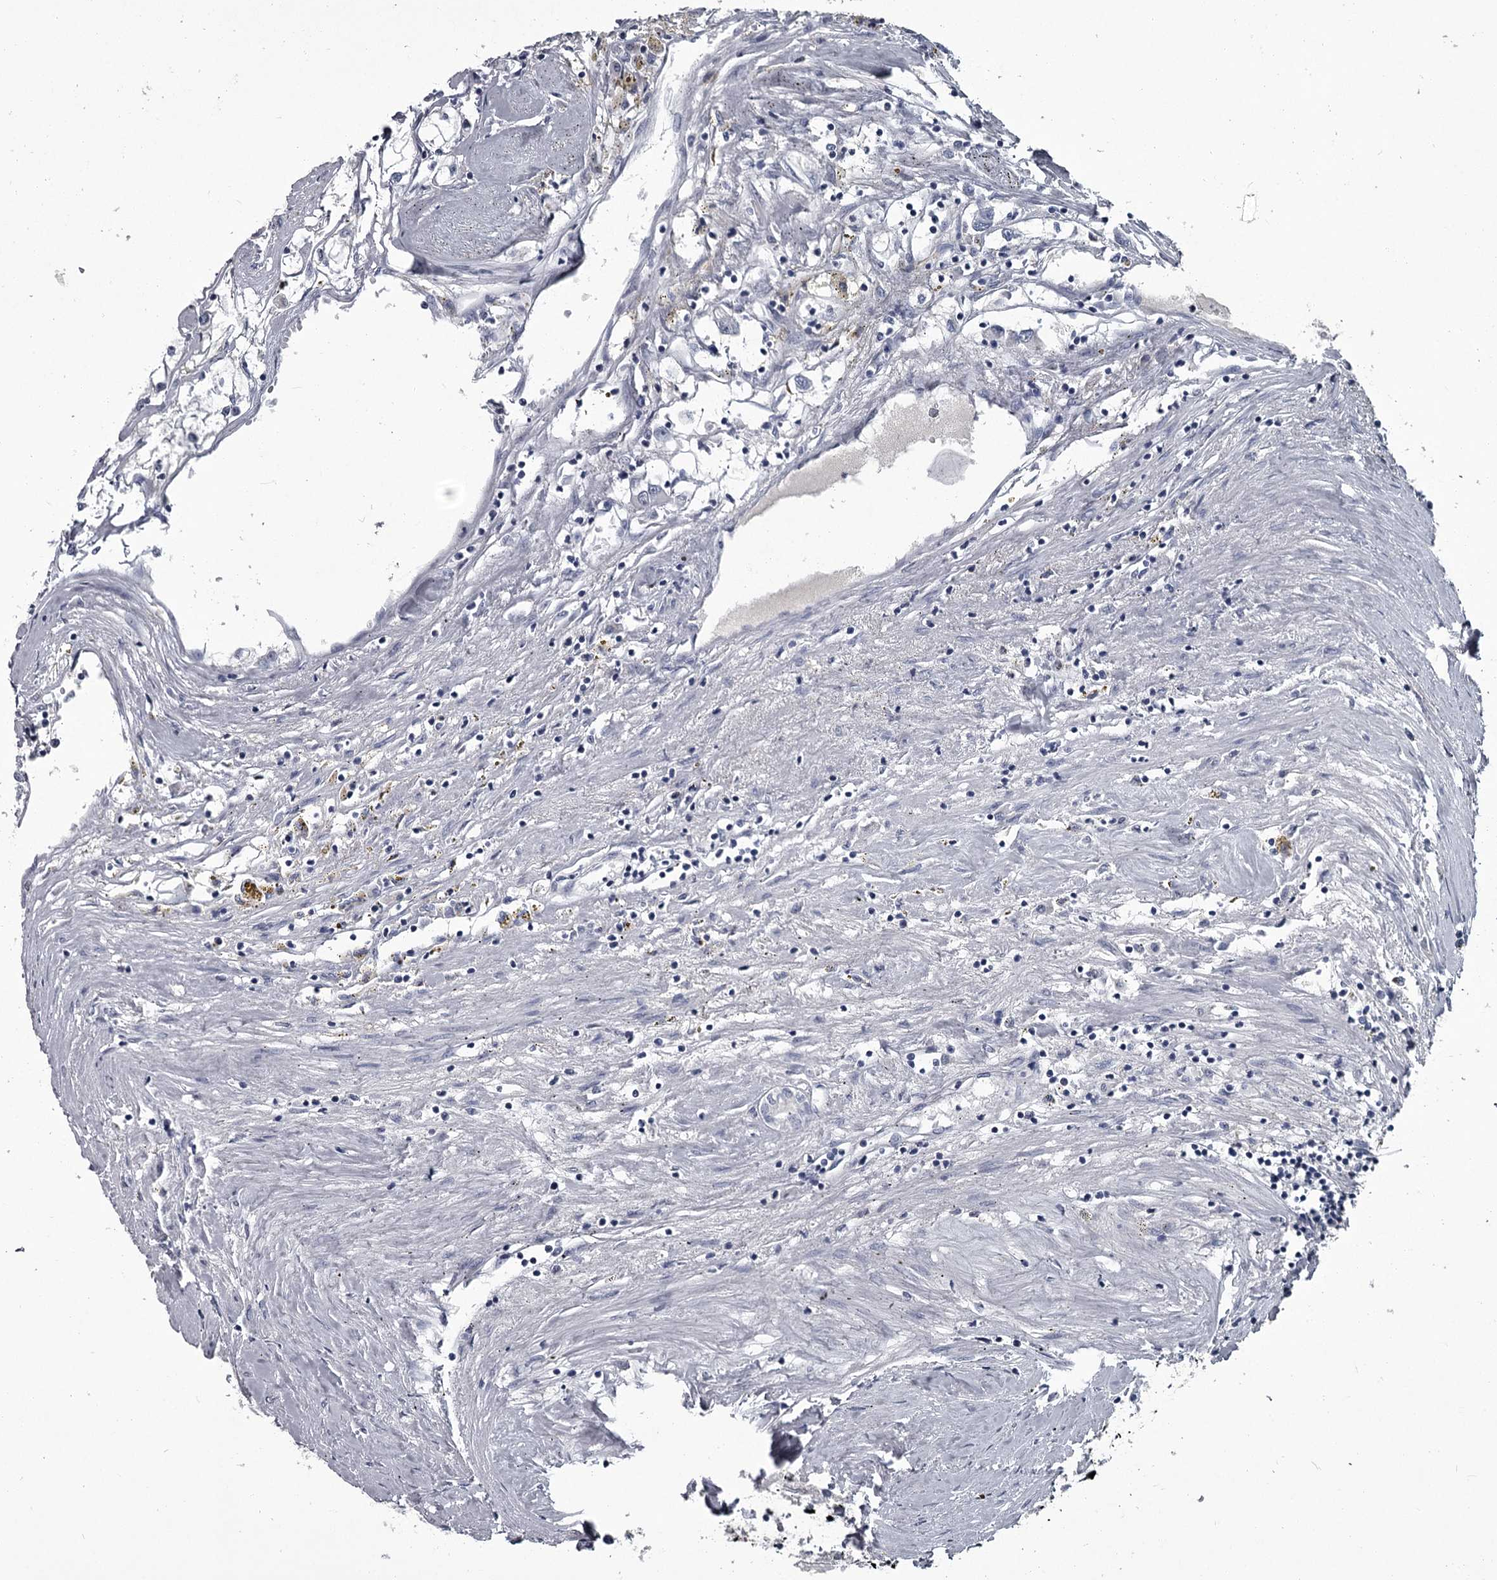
{"staining": {"intensity": "negative", "quantity": "none", "location": "none"}, "tissue": "renal cancer", "cell_type": "Tumor cells", "image_type": "cancer", "snomed": [{"axis": "morphology", "description": "Adenocarcinoma, NOS"}, {"axis": "topography", "description": "Kidney"}], "caption": "This is an immunohistochemistry photomicrograph of adenocarcinoma (renal). There is no positivity in tumor cells.", "gene": "DAO", "patient": {"sex": "male", "age": 56}}